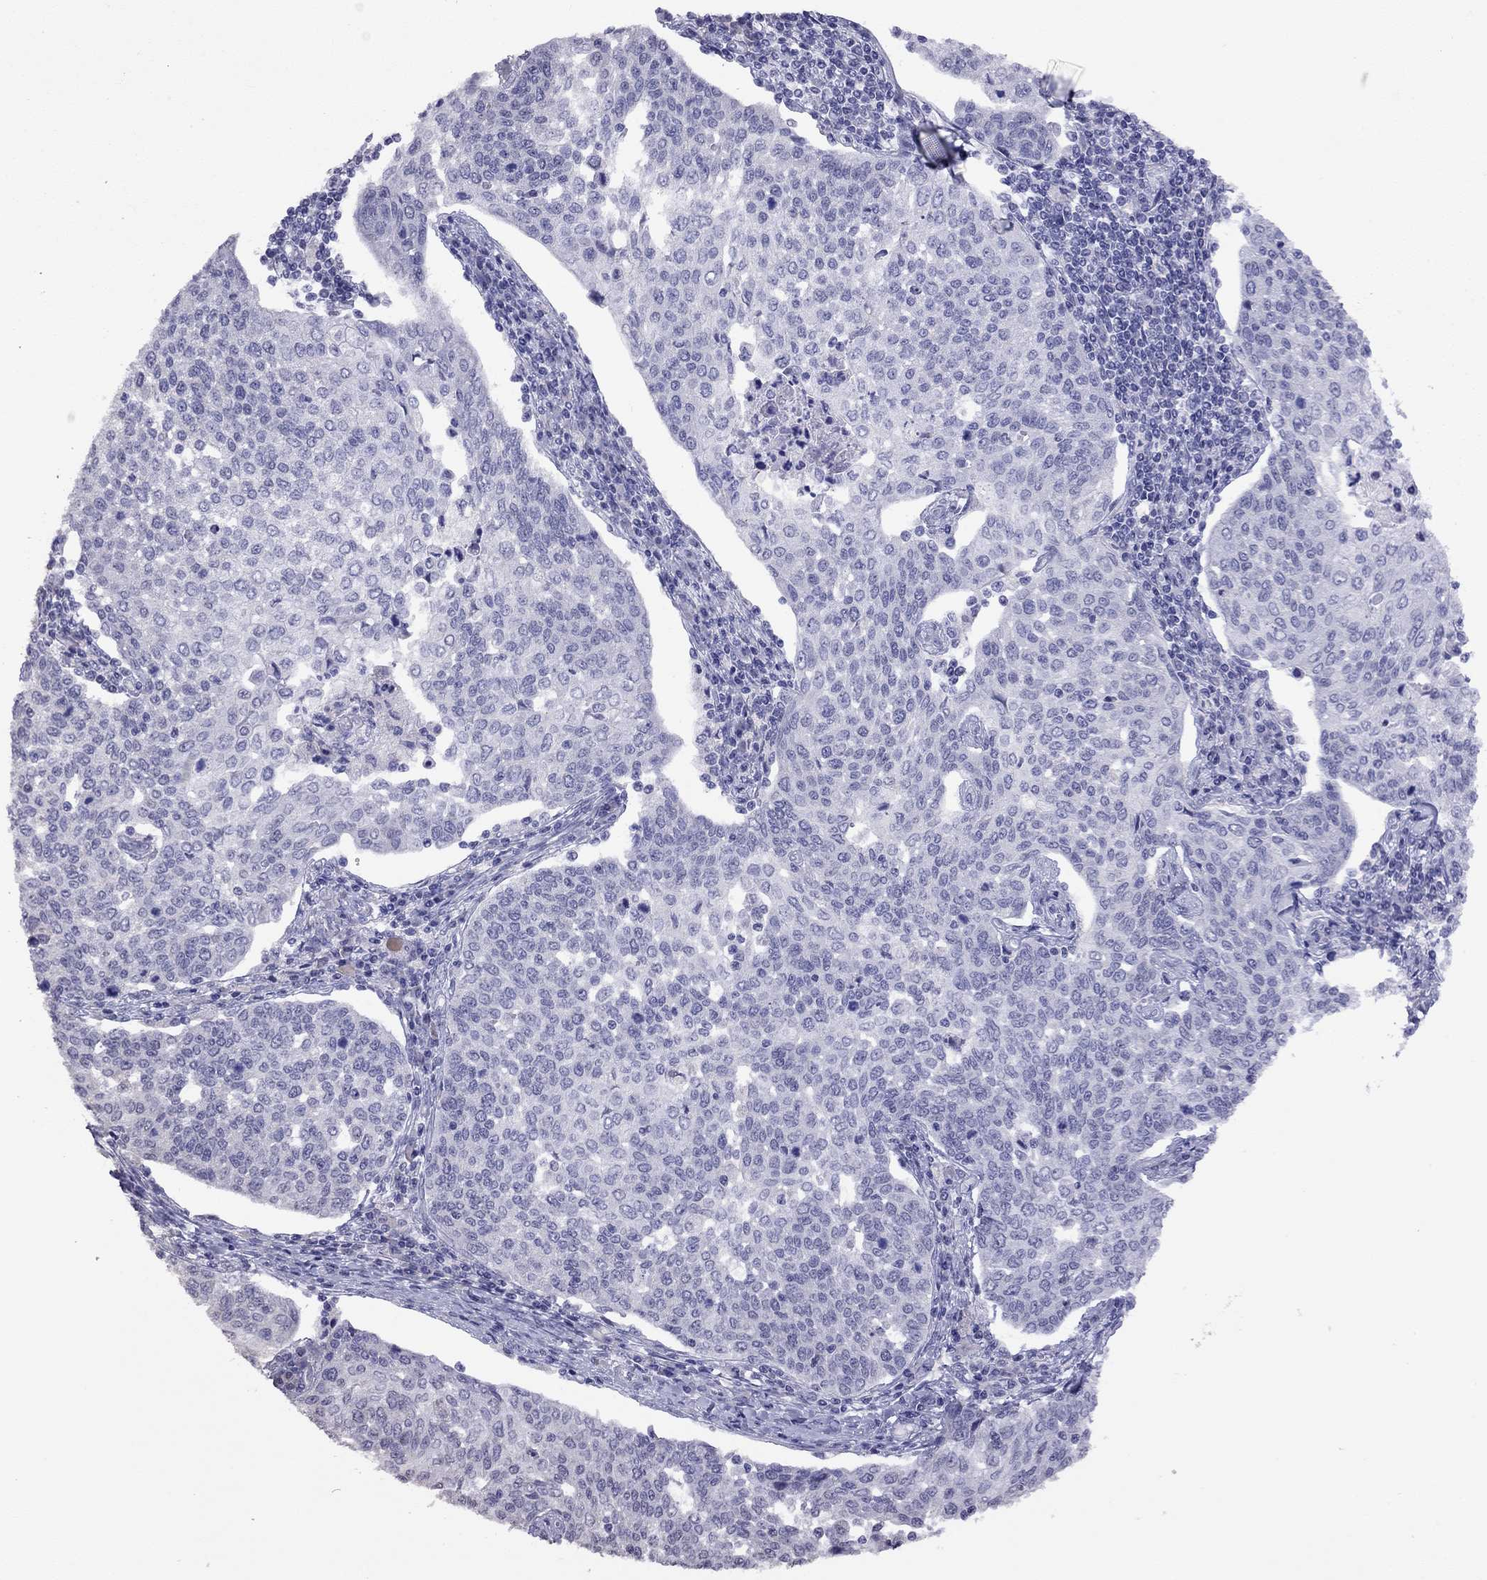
{"staining": {"intensity": "negative", "quantity": "none", "location": "none"}, "tissue": "cervical cancer", "cell_type": "Tumor cells", "image_type": "cancer", "snomed": [{"axis": "morphology", "description": "Squamous cell carcinoma, NOS"}, {"axis": "topography", "description": "Cervix"}], "caption": "DAB (3,3'-diaminobenzidine) immunohistochemical staining of cervical cancer (squamous cell carcinoma) reveals no significant positivity in tumor cells. (IHC, brightfield microscopy, high magnification).", "gene": "HES5", "patient": {"sex": "female", "age": 34}}